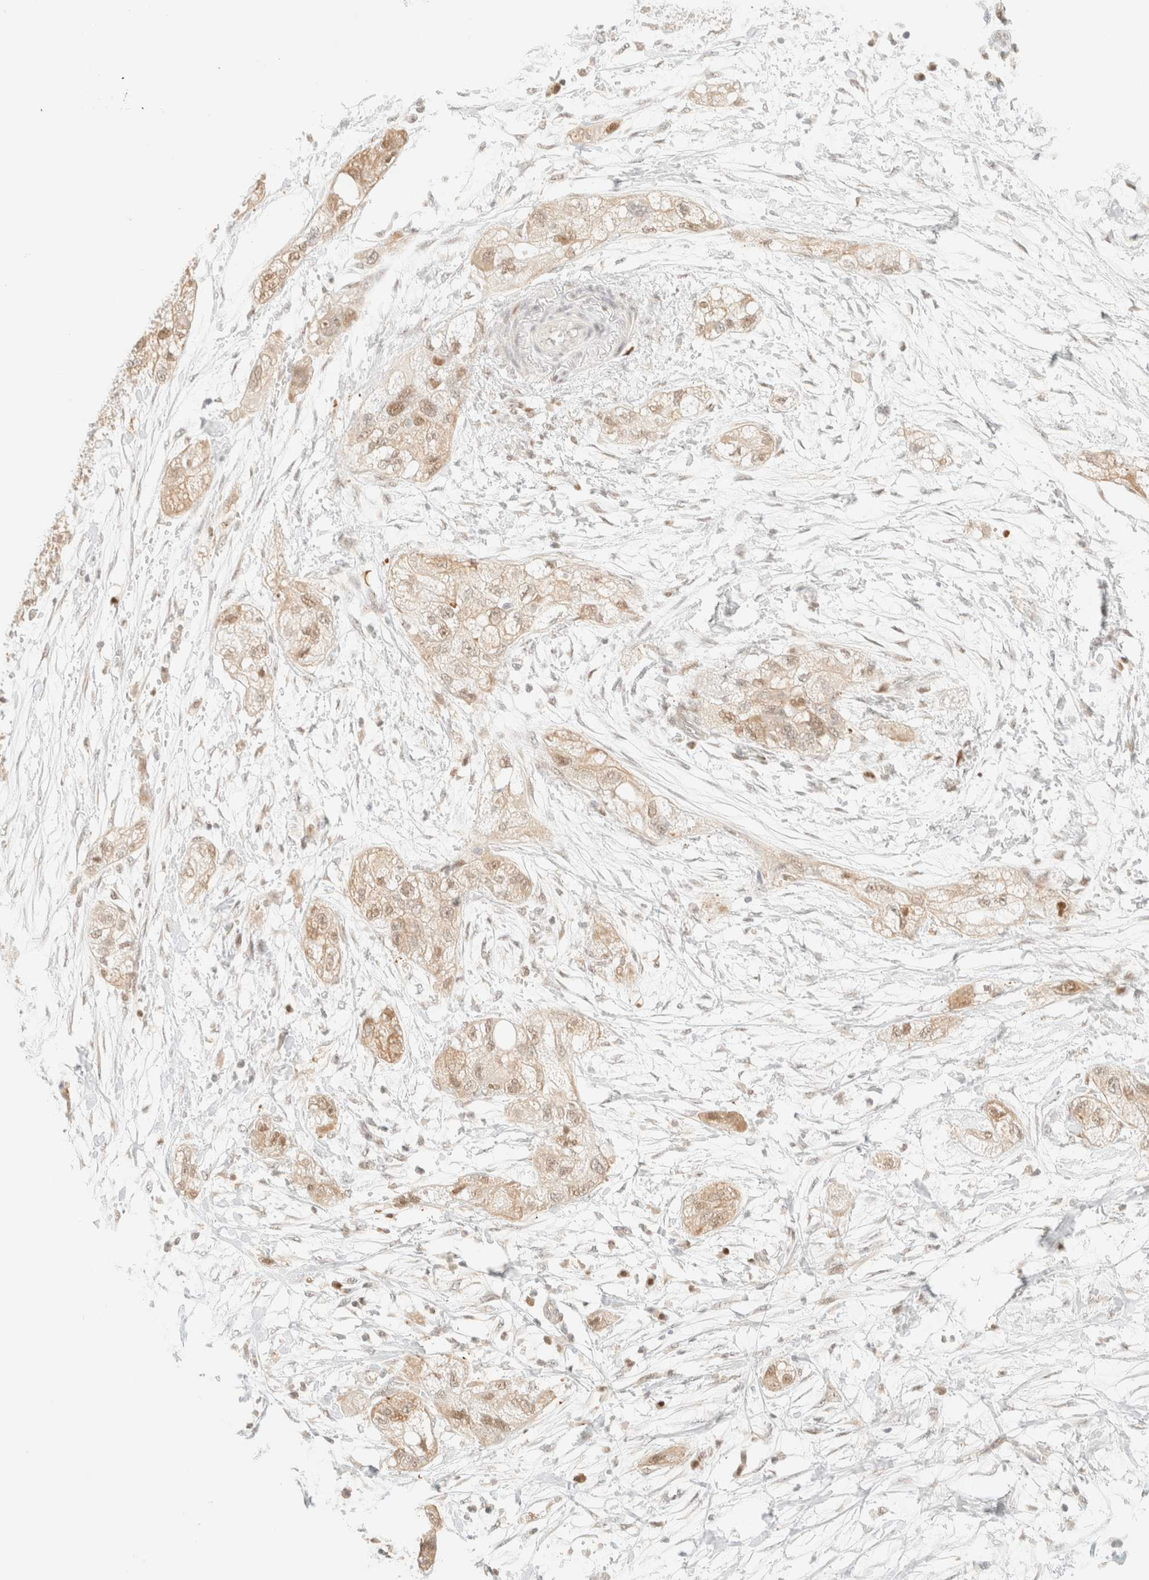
{"staining": {"intensity": "weak", "quantity": ">75%", "location": "cytoplasmic/membranous,nuclear"}, "tissue": "pancreatic cancer", "cell_type": "Tumor cells", "image_type": "cancer", "snomed": [{"axis": "morphology", "description": "Adenocarcinoma, NOS"}, {"axis": "topography", "description": "Pancreas"}], "caption": "High-power microscopy captured an immunohistochemistry image of pancreatic adenocarcinoma, revealing weak cytoplasmic/membranous and nuclear expression in approximately >75% of tumor cells.", "gene": "TSR1", "patient": {"sex": "female", "age": 78}}